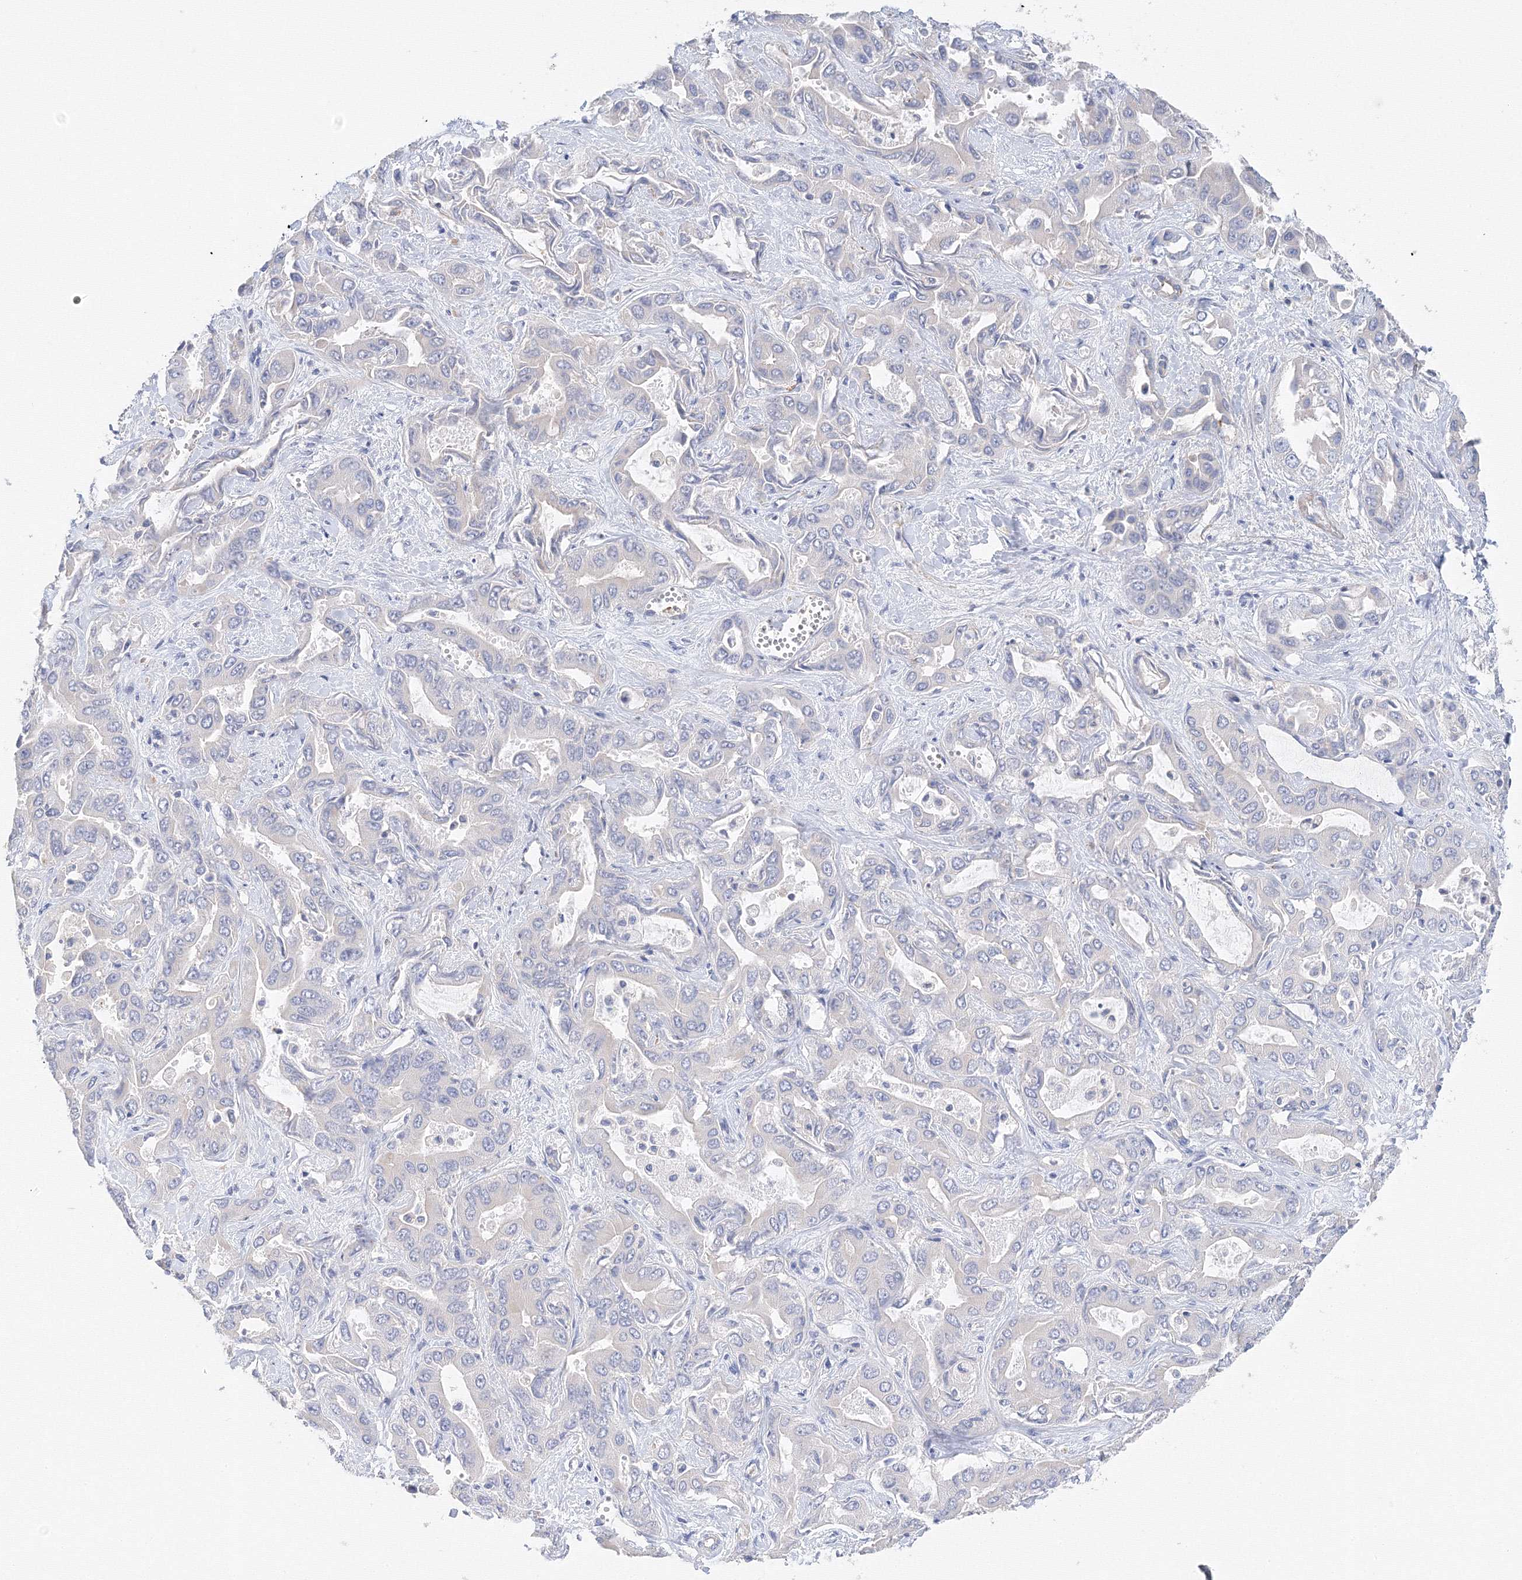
{"staining": {"intensity": "negative", "quantity": "none", "location": "none"}, "tissue": "liver cancer", "cell_type": "Tumor cells", "image_type": "cancer", "snomed": [{"axis": "morphology", "description": "Cholangiocarcinoma"}, {"axis": "topography", "description": "Liver"}], "caption": "This is an immunohistochemistry image of human liver cancer (cholangiocarcinoma). There is no expression in tumor cells.", "gene": "DIS3L2", "patient": {"sex": "female", "age": 52}}